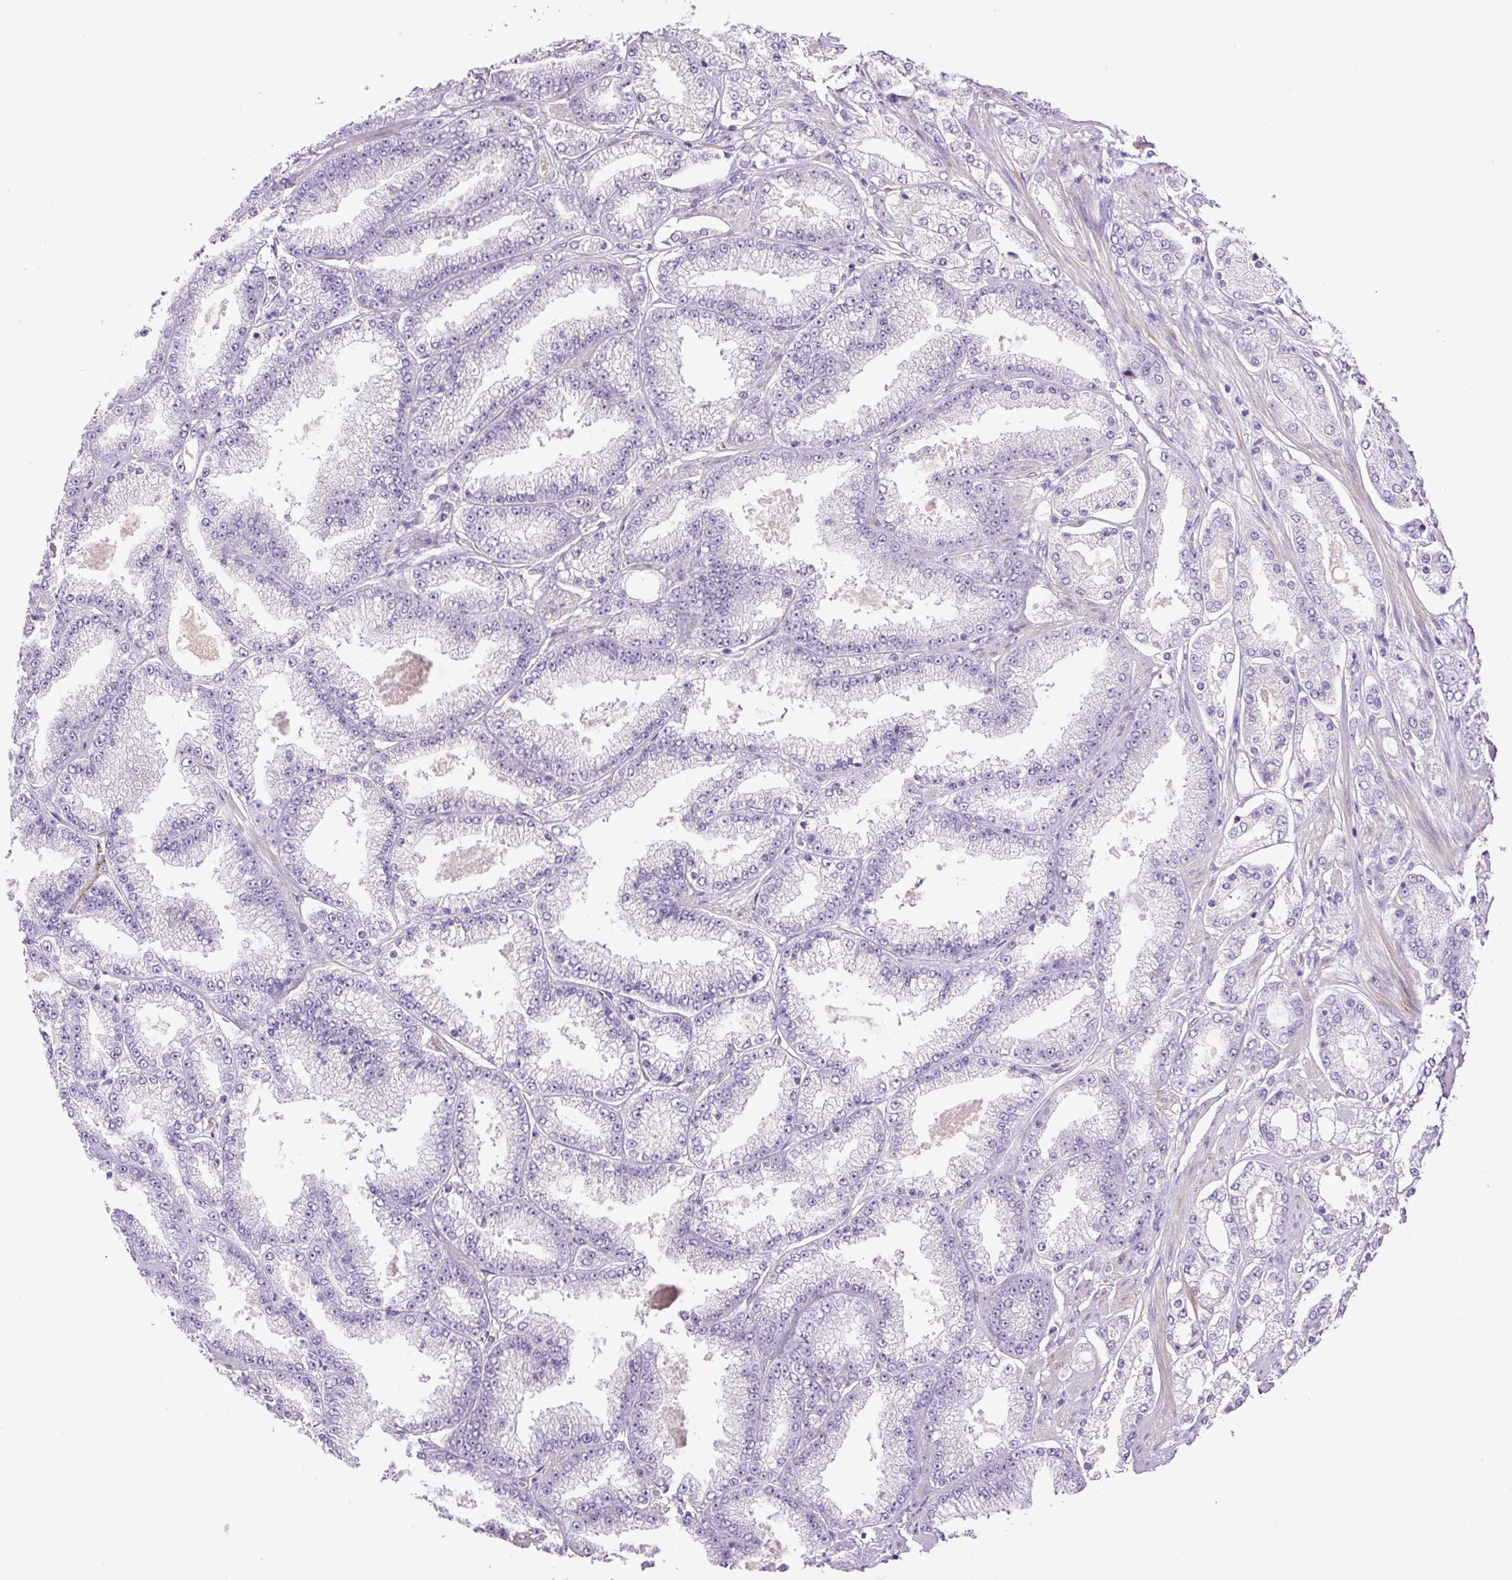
{"staining": {"intensity": "negative", "quantity": "none", "location": "none"}, "tissue": "prostate cancer", "cell_type": "Tumor cells", "image_type": "cancer", "snomed": [{"axis": "morphology", "description": "Adenocarcinoma, High grade"}, {"axis": "topography", "description": "Prostate"}], "caption": "The photomicrograph displays no staining of tumor cells in high-grade adenocarcinoma (prostate). (Stains: DAB (3,3'-diaminobenzidine) immunohistochemistry with hematoxylin counter stain, Microscopy: brightfield microscopy at high magnification).", "gene": "LEFTY2", "patient": {"sex": "male", "age": 68}}